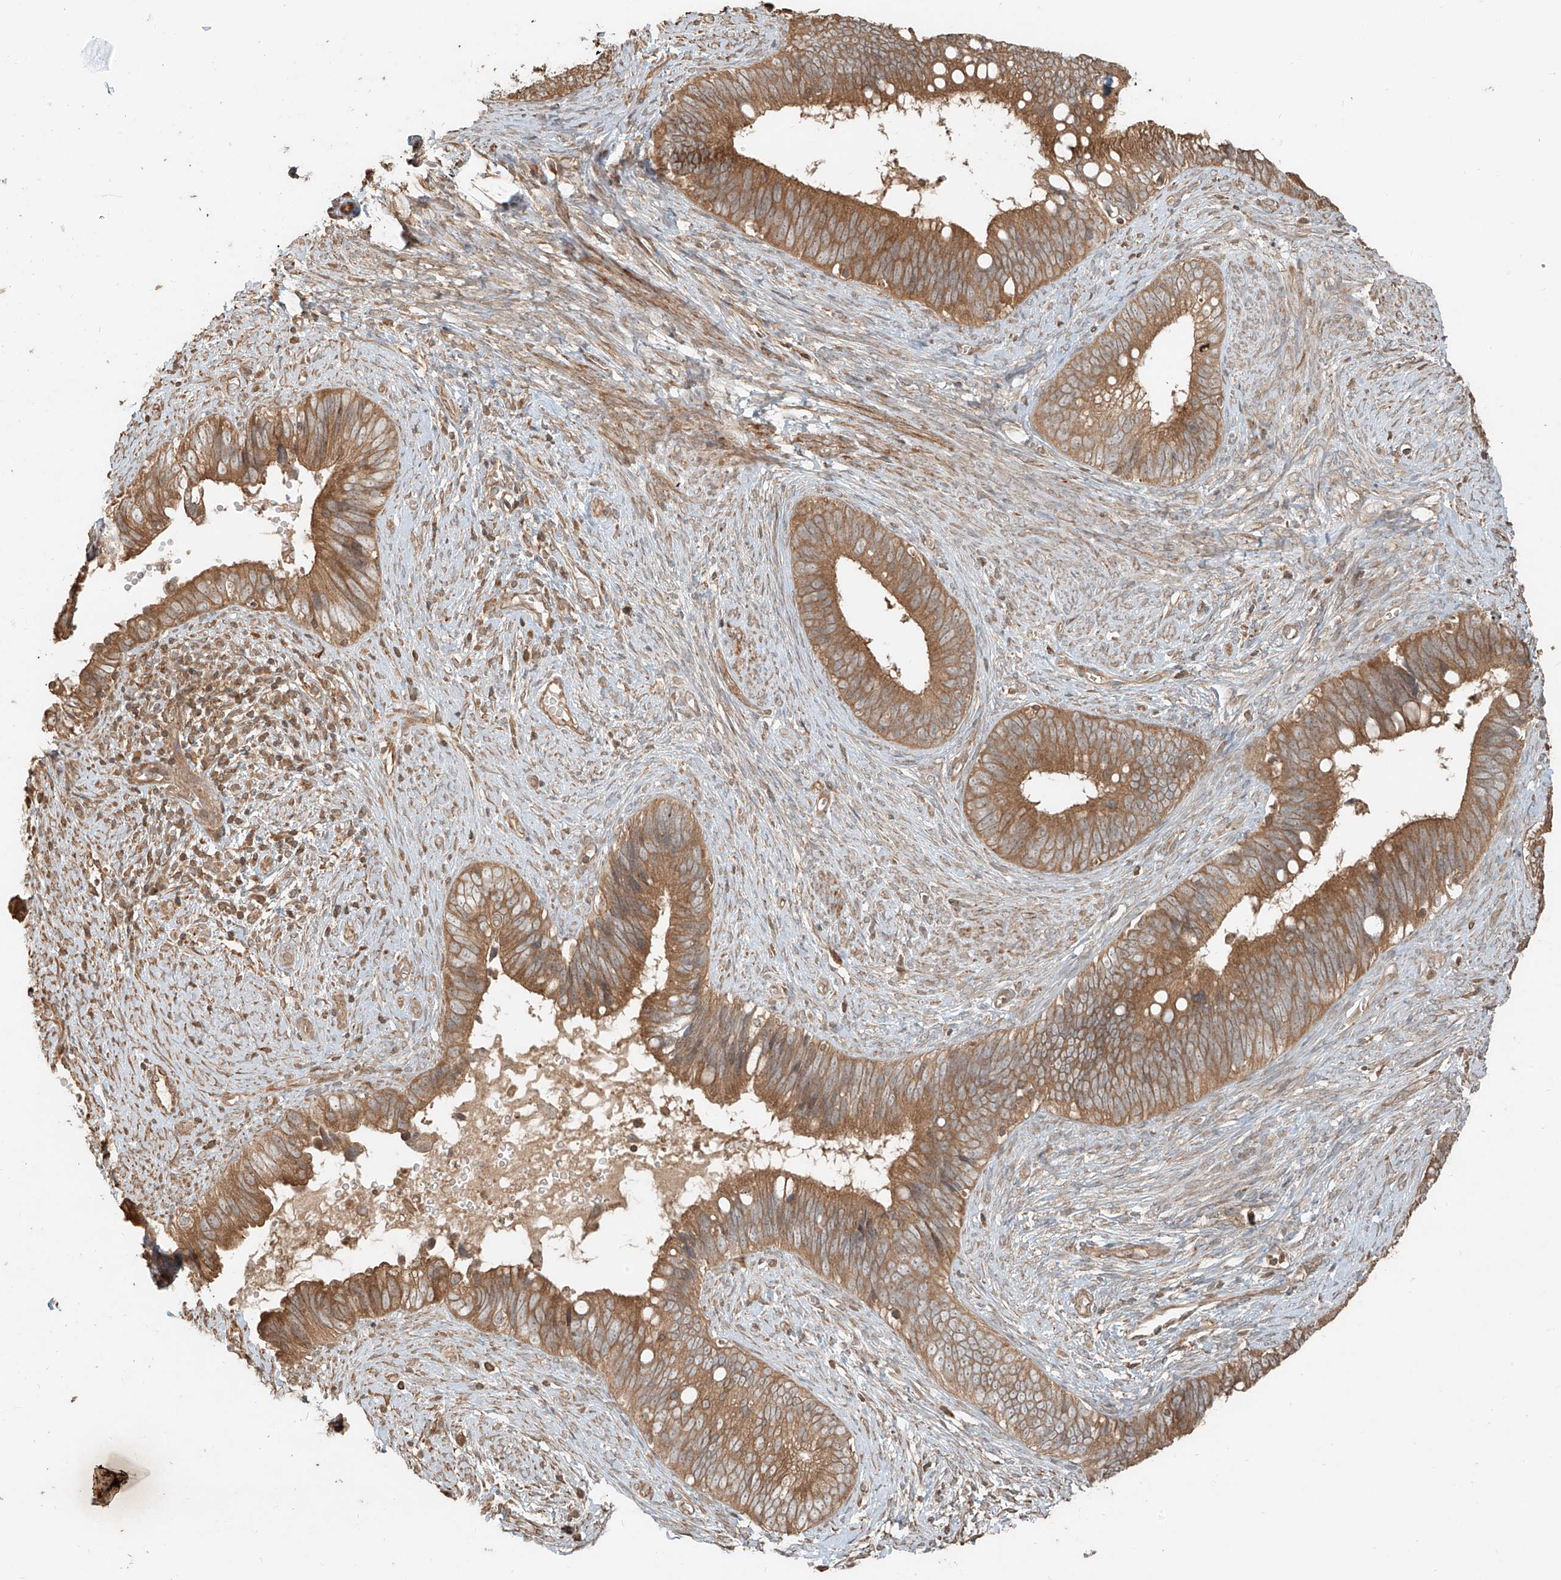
{"staining": {"intensity": "moderate", "quantity": ">75%", "location": "cytoplasmic/membranous"}, "tissue": "cervical cancer", "cell_type": "Tumor cells", "image_type": "cancer", "snomed": [{"axis": "morphology", "description": "Adenocarcinoma, NOS"}, {"axis": "topography", "description": "Cervix"}], "caption": "A brown stain labels moderate cytoplasmic/membranous expression of a protein in cervical cancer tumor cells. (DAB IHC with brightfield microscopy, high magnification).", "gene": "ANKZF1", "patient": {"sex": "female", "age": 42}}